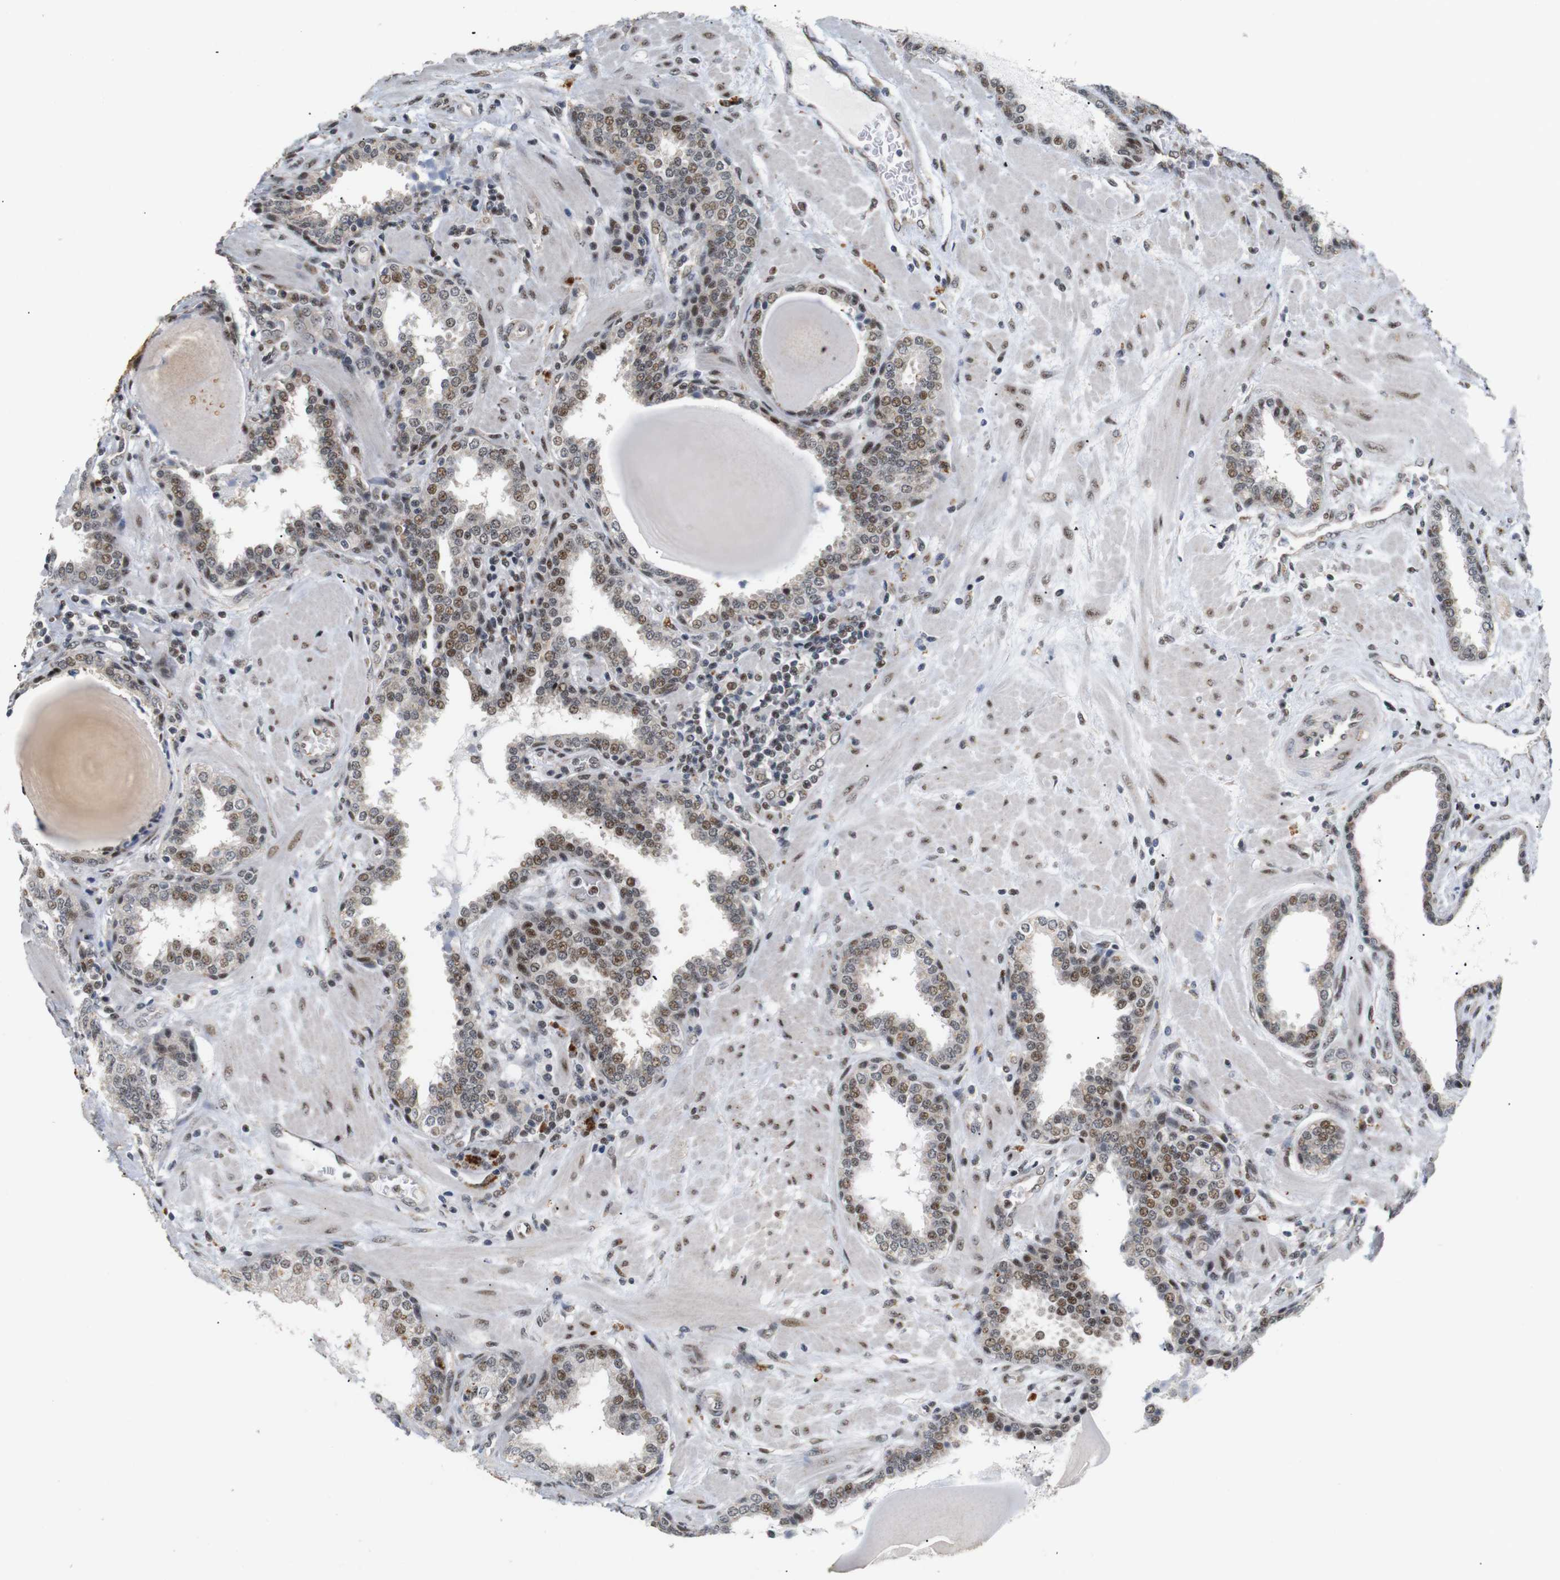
{"staining": {"intensity": "moderate", "quantity": "25%-75%", "location": "nuclear"}, "tissue": "prostate", "cell_type": "Glandular cells", "image_type": "normal", "snomed": [{"axis": "morphology", "description": "Normal tissue, NOS"}, {"axis": "topography", "description": "Prostate"}], "caption": "The image demonstrates immunohistochemical staining of normal prostate. There is moderate nuclear positivity is seen in about 25%-75% of glandular cells.", "gene": "PYM1", "patient": {"sex": "male", "age": 51}}